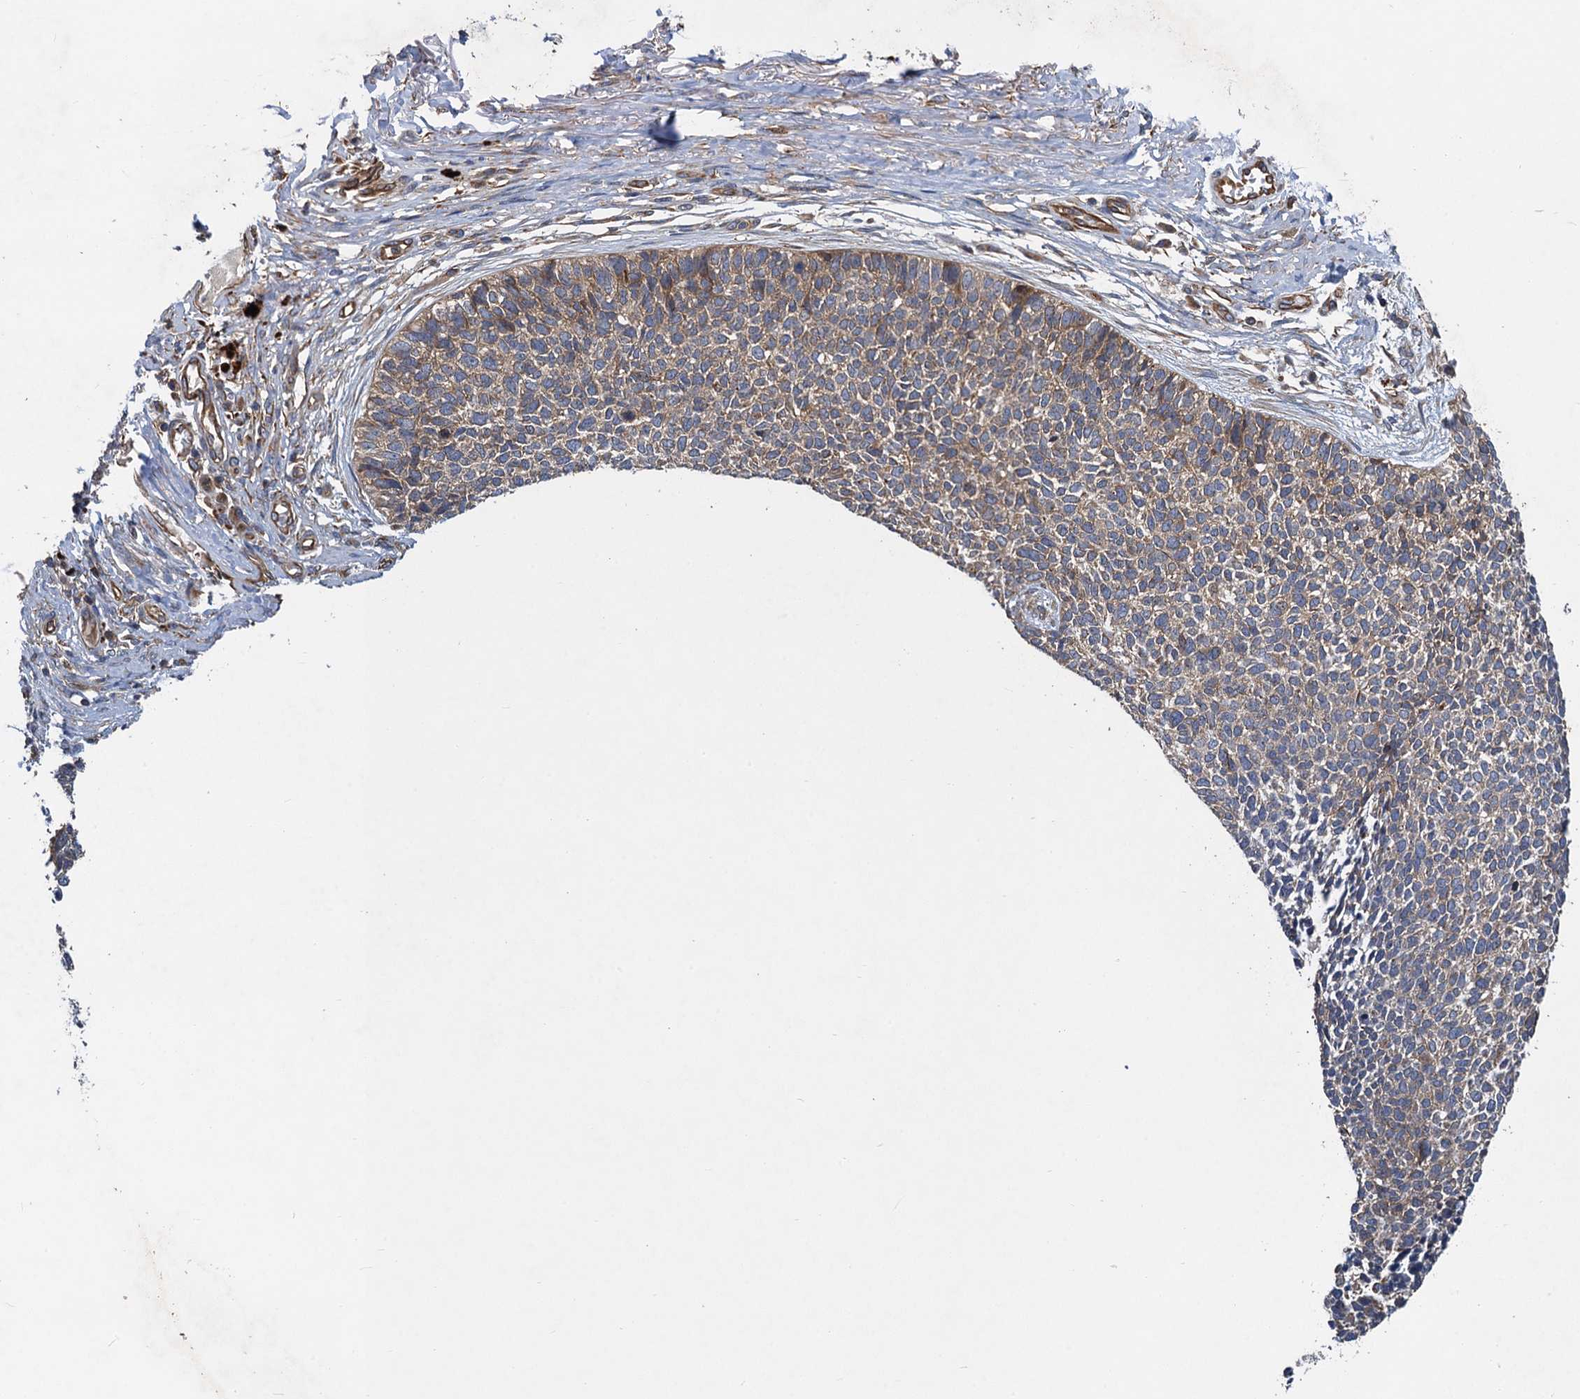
{"staining": {"intensity": "weak", "quantity": "25%-75%", "location": "cytoplasmic/membranous"}, "tissue": "skin cancer", "cell_type": "Tumor cells", "image_type": "cancer", "snomed": [{"axis": "morphology", "description": "Basal cell carcinoma"}, {"axis": "topography", "description": "Skin"}], "caption": "The image demonstrates staining of skin basal cell carcinoma, revealing weak cytoplasmic/membranous protein staining (brown color) within tumor cells.", "gene": "PJA2", "patient": {"sex": "female", "age": 84}}